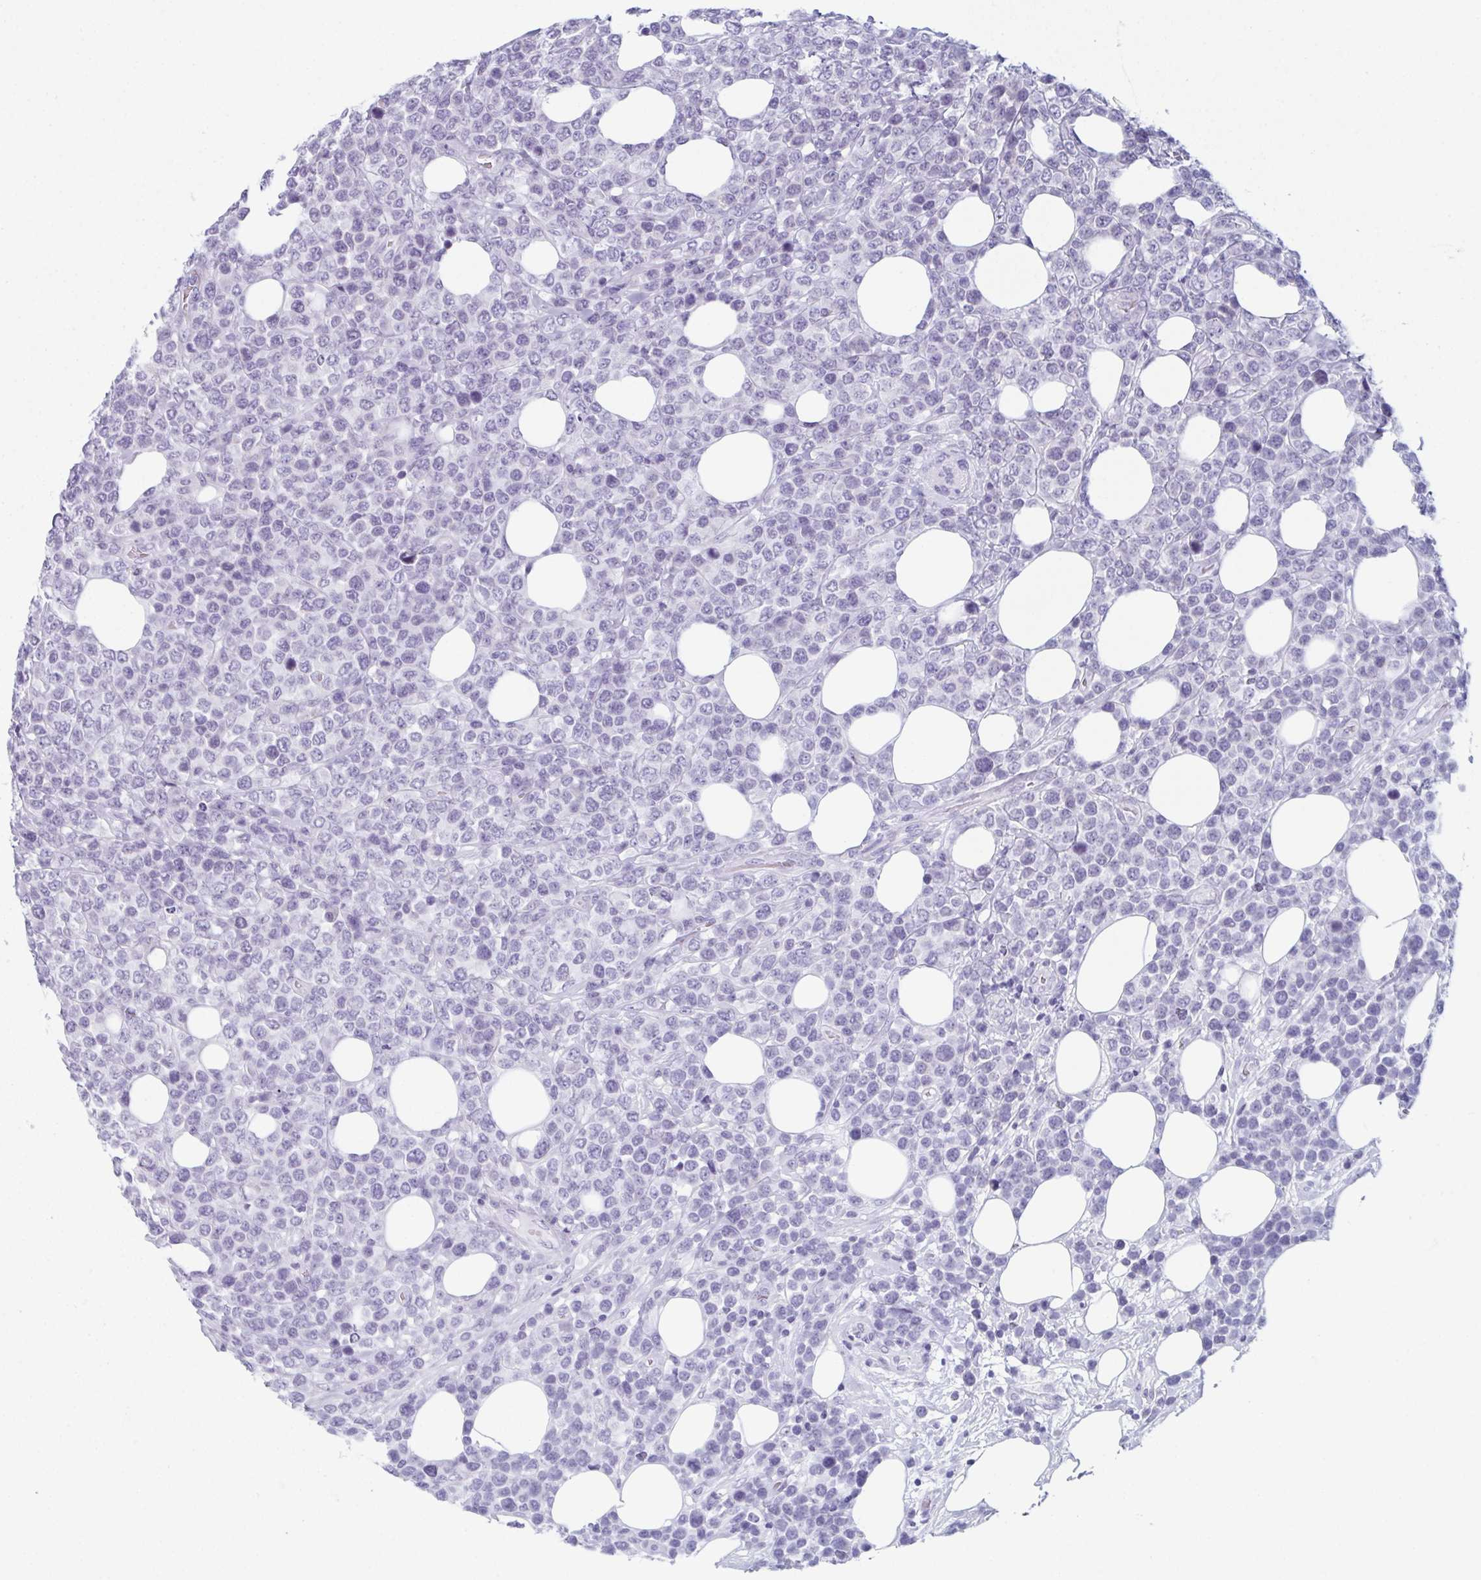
{"staining": {"intensity": "negative", "quantity": "none", "location": "none"}, "tissue": "lymphoma", "cell_type": "Tumor cells", "image_type": "cancer", "snomed": [{"axis": "morphology", "description": "Malignant lymphoma, non-Hodgkin's type, High grade"}, {"axis": "topography", "description": "Soft tissue"}], "caption": "DAB immunohistochemical staining of human lymphoma demonstrates no significant positivity in tumor cells.", "gene": "ENKUR", "patient": {"sex": "female", "age": 56}}